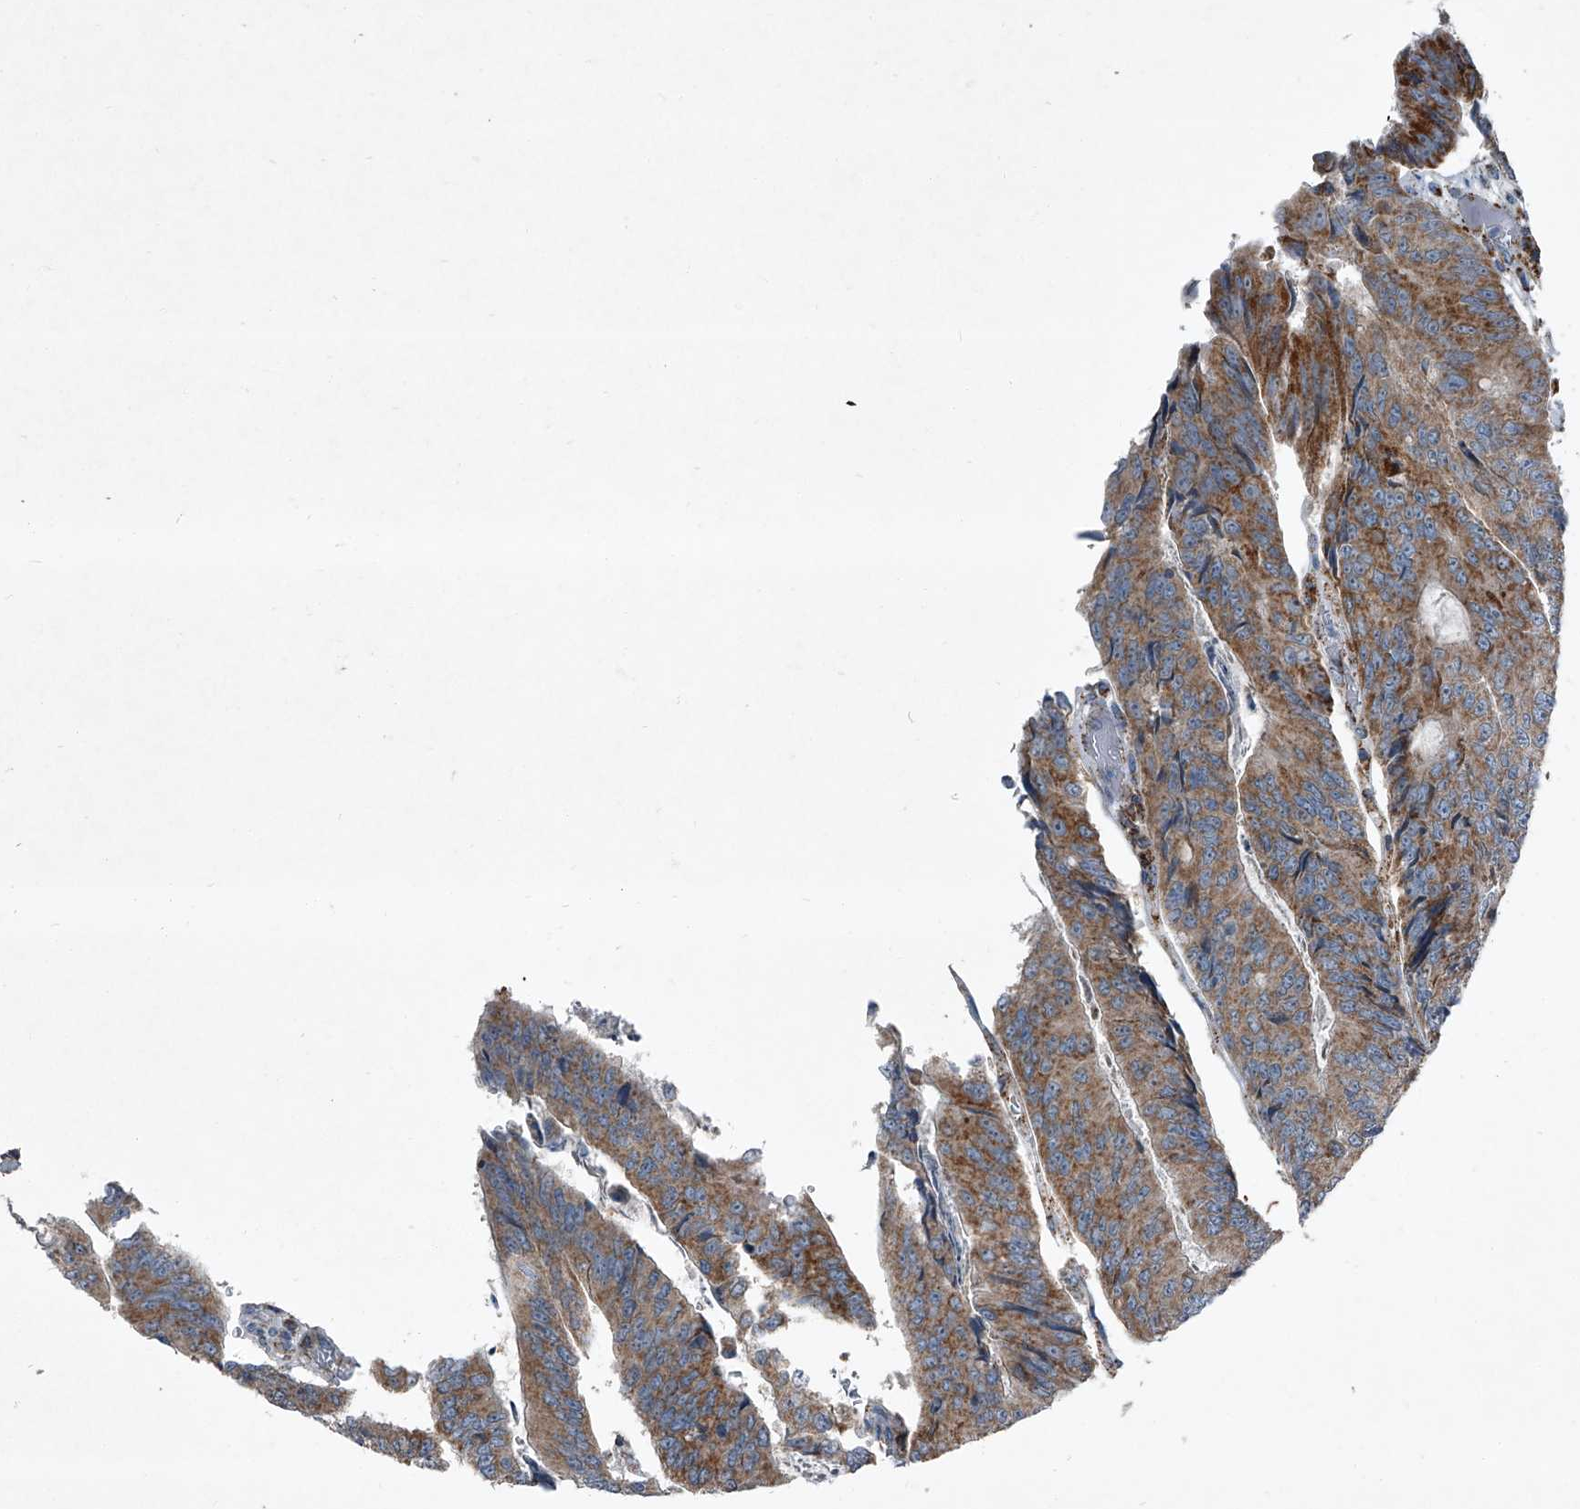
{"staining": {"intensity": "moderate", "quantity": ">75%", "location": "cytoplasmic/membranous"}, "tissue": "colorectal cancer", "cell_type": "Tumor cells", "image_type": "cancer", "snomed": [{"axis": "morphology", "description": "Adenocarcinoma, NOS"}, {"axis": "topography", "description": "Colon"}], "caption": "Protein staining of colorectal cancer tissue reveals moderate cytoplasmic/membranous staining in approximately >75% of tumor cells.", "gene": "CHRNA7", "patient": {"sex": "female", "age": 67}}